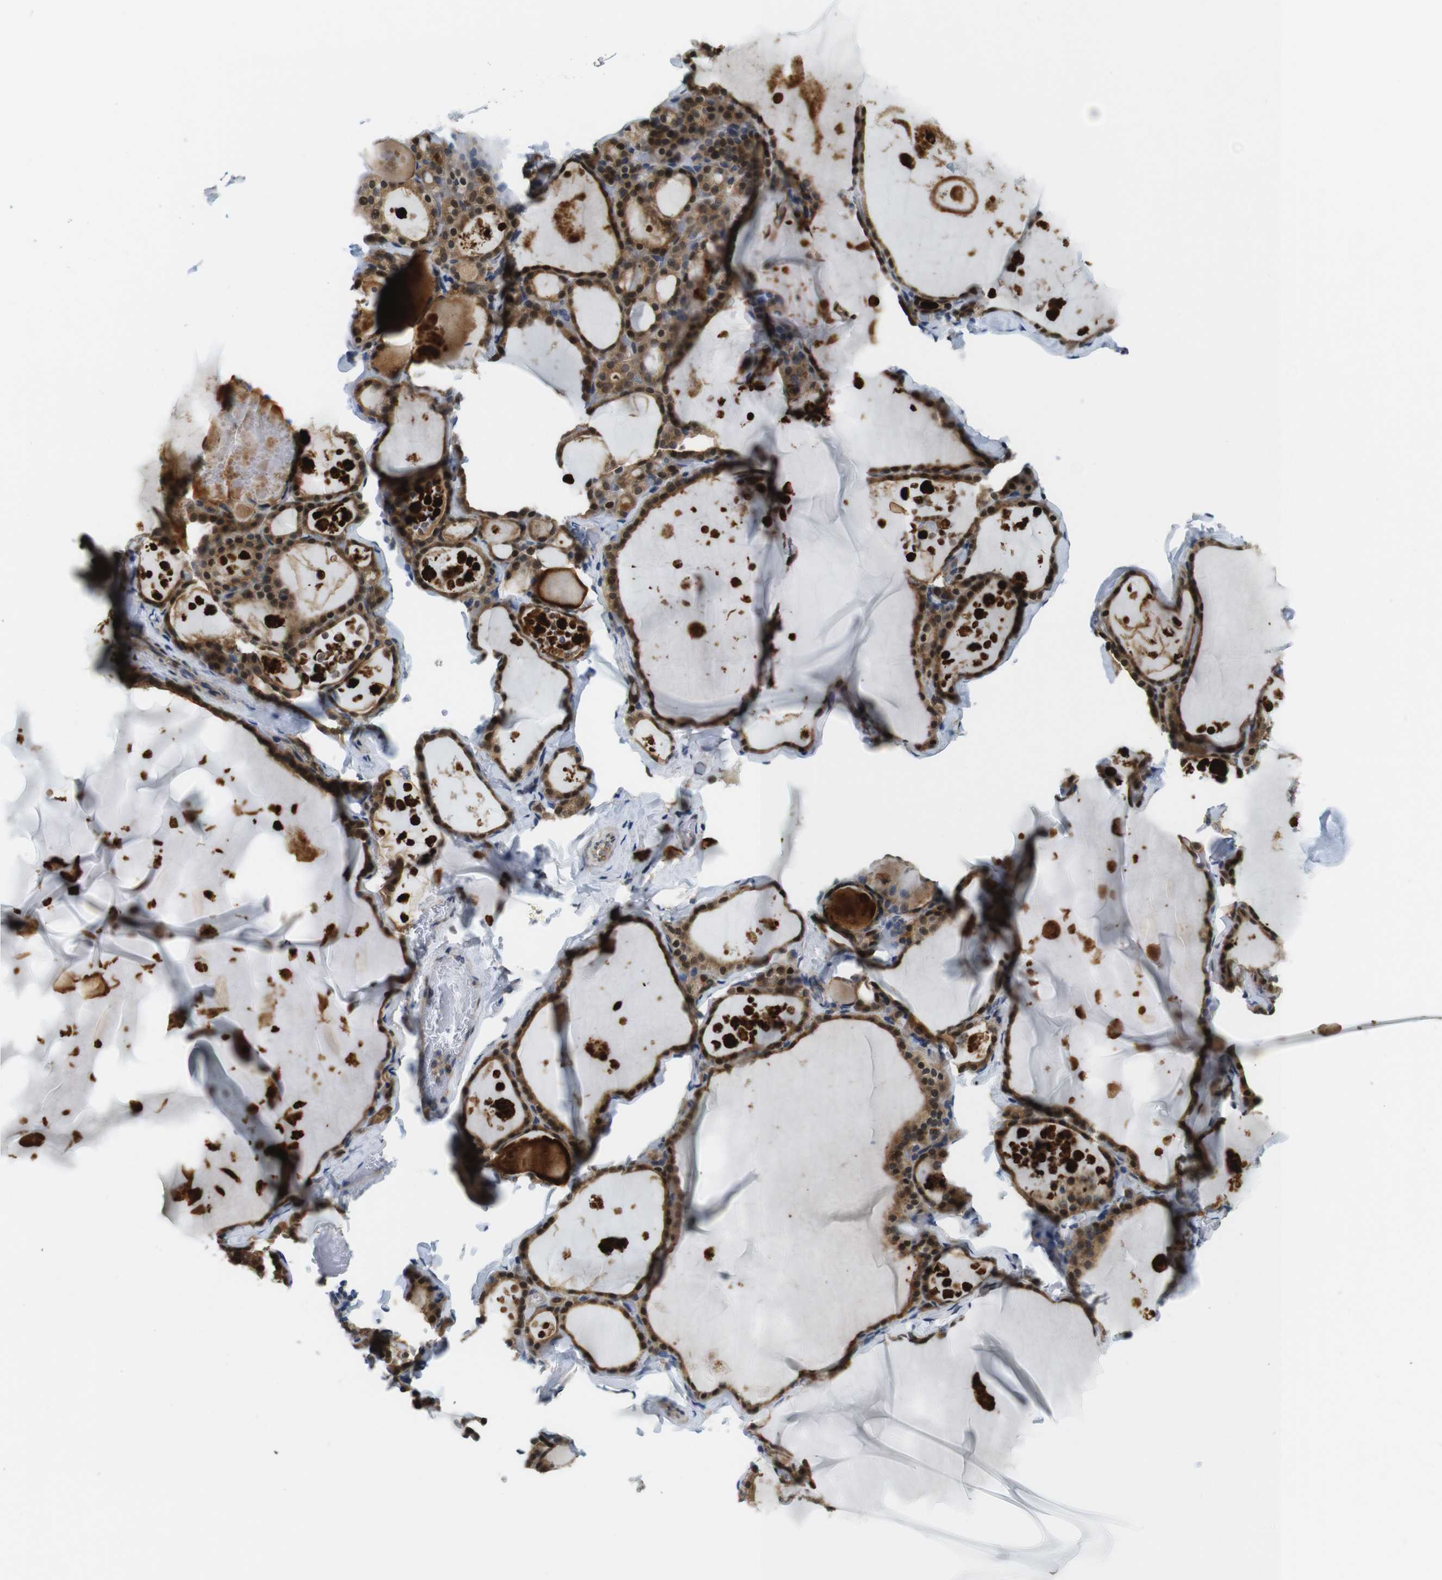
{"staining": {"intensity": "strong", "quantity": ">75%", "location": "cytoplasmic/membranous,nuclear"}, "tissue": "thyroid gland", "cell_type": "Glandular cells", "image_type": "normal", "snomed": [{"axis": "morphology", "description": "Normal tissue, NOS"}, {"axis": "topography", "description": "Thyroid gland"}], "caption": "Thyroid gland stained with a protein marker displays strong staining in glandular cells.", "gene": "ZDHHC3", "patient": {"sex": "male", "age": 56}}